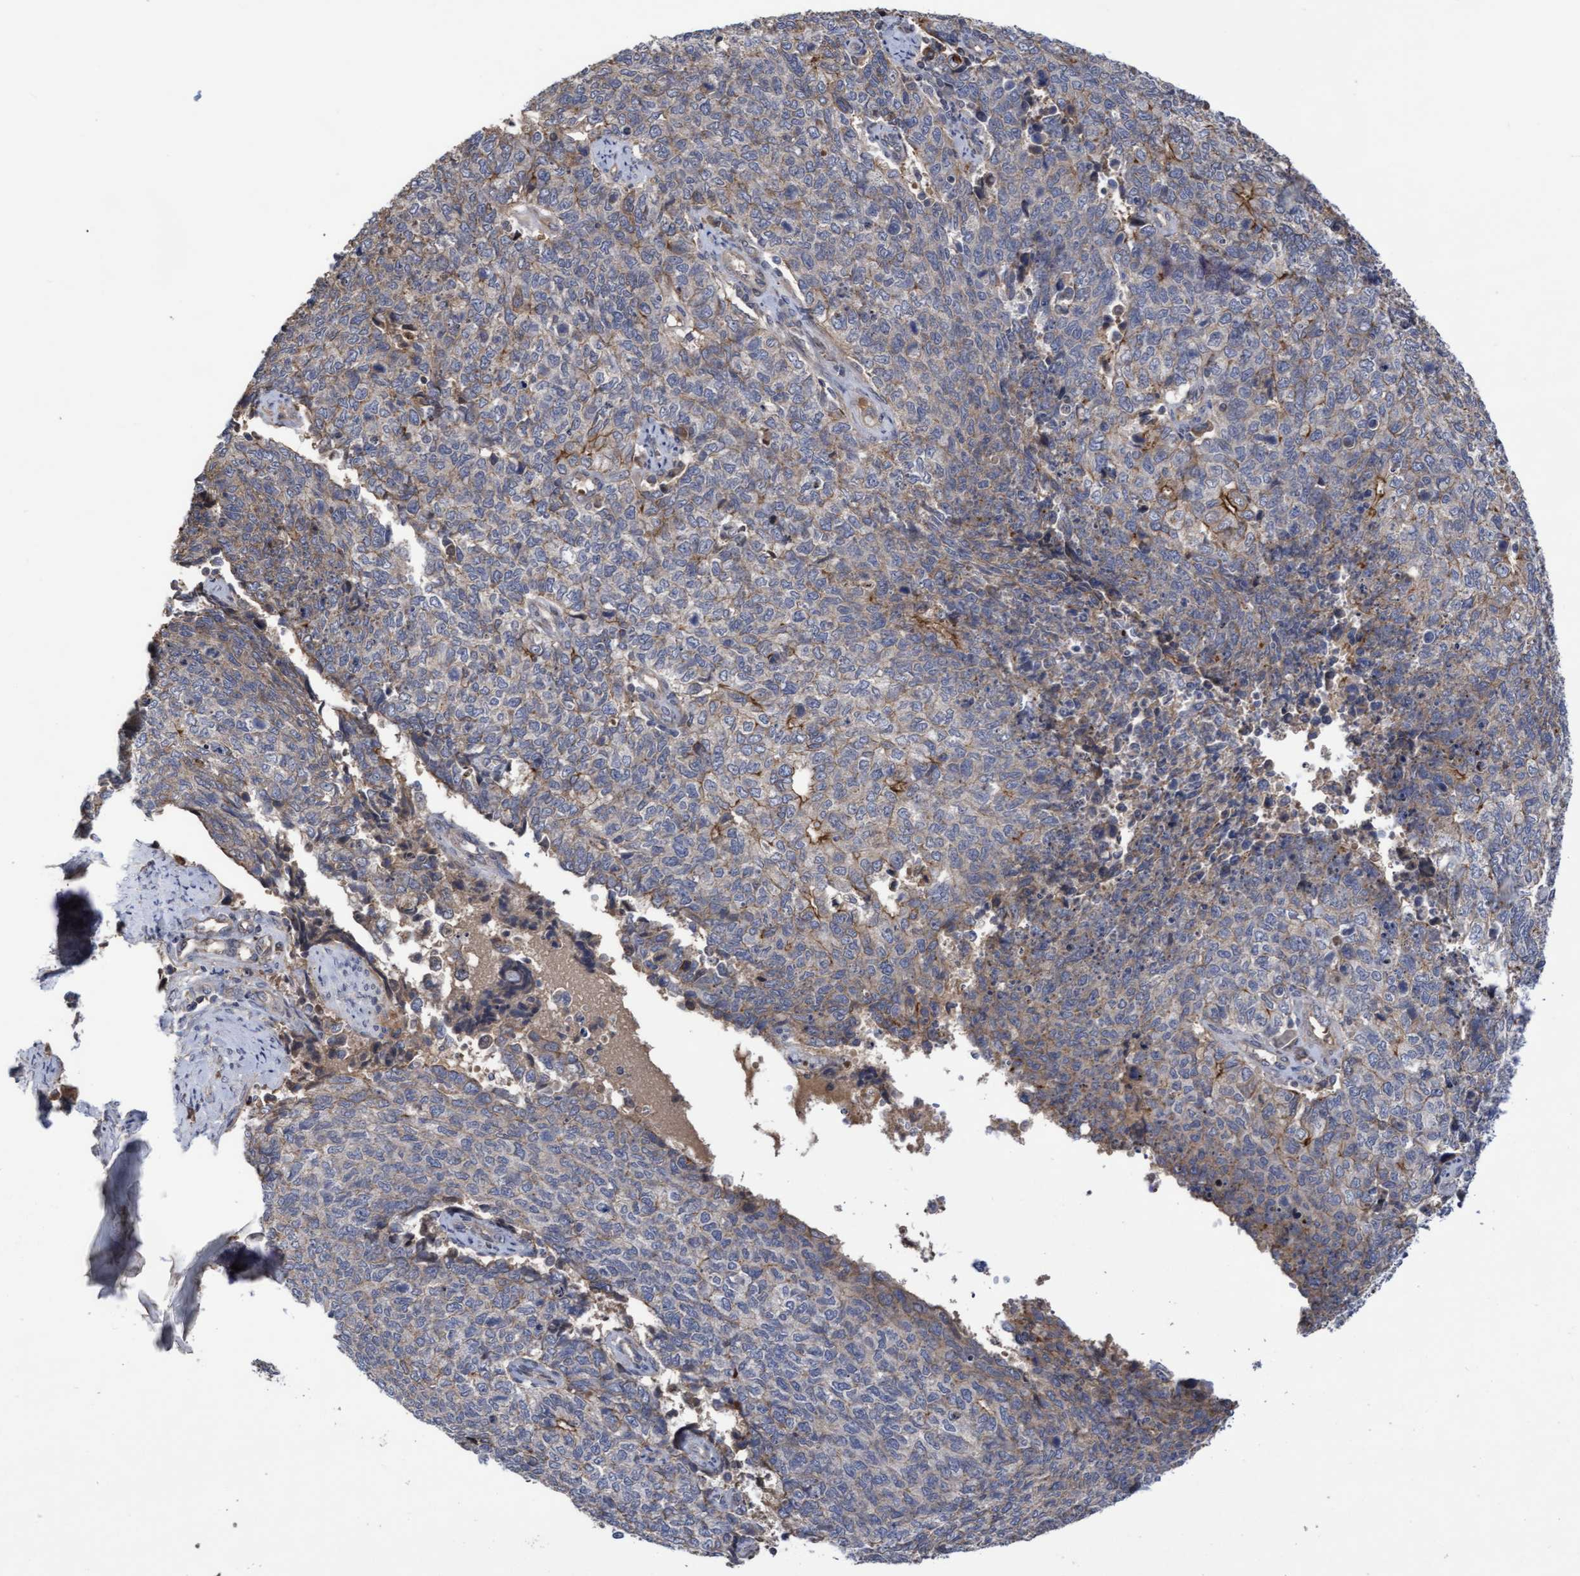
{"staining": {"intensity": "weak", "quantity": "<25%", "location": "cytoplasmic/membranous"}, "tissue": "cervical cancer", "cell_type": "Tumor cells", "image_type": "cancer", "snomed": [{"axis": "morphology", "description": "Squamous cell carcinoma, NOS"}, {"axis": "topography", "description": "Cervix"}], "caption": "Cervical cancer stained for a protein using IHC displays no positivity tumor cells.", "gene": "COBL", "patient": {"sex": "female", "age": 63}}